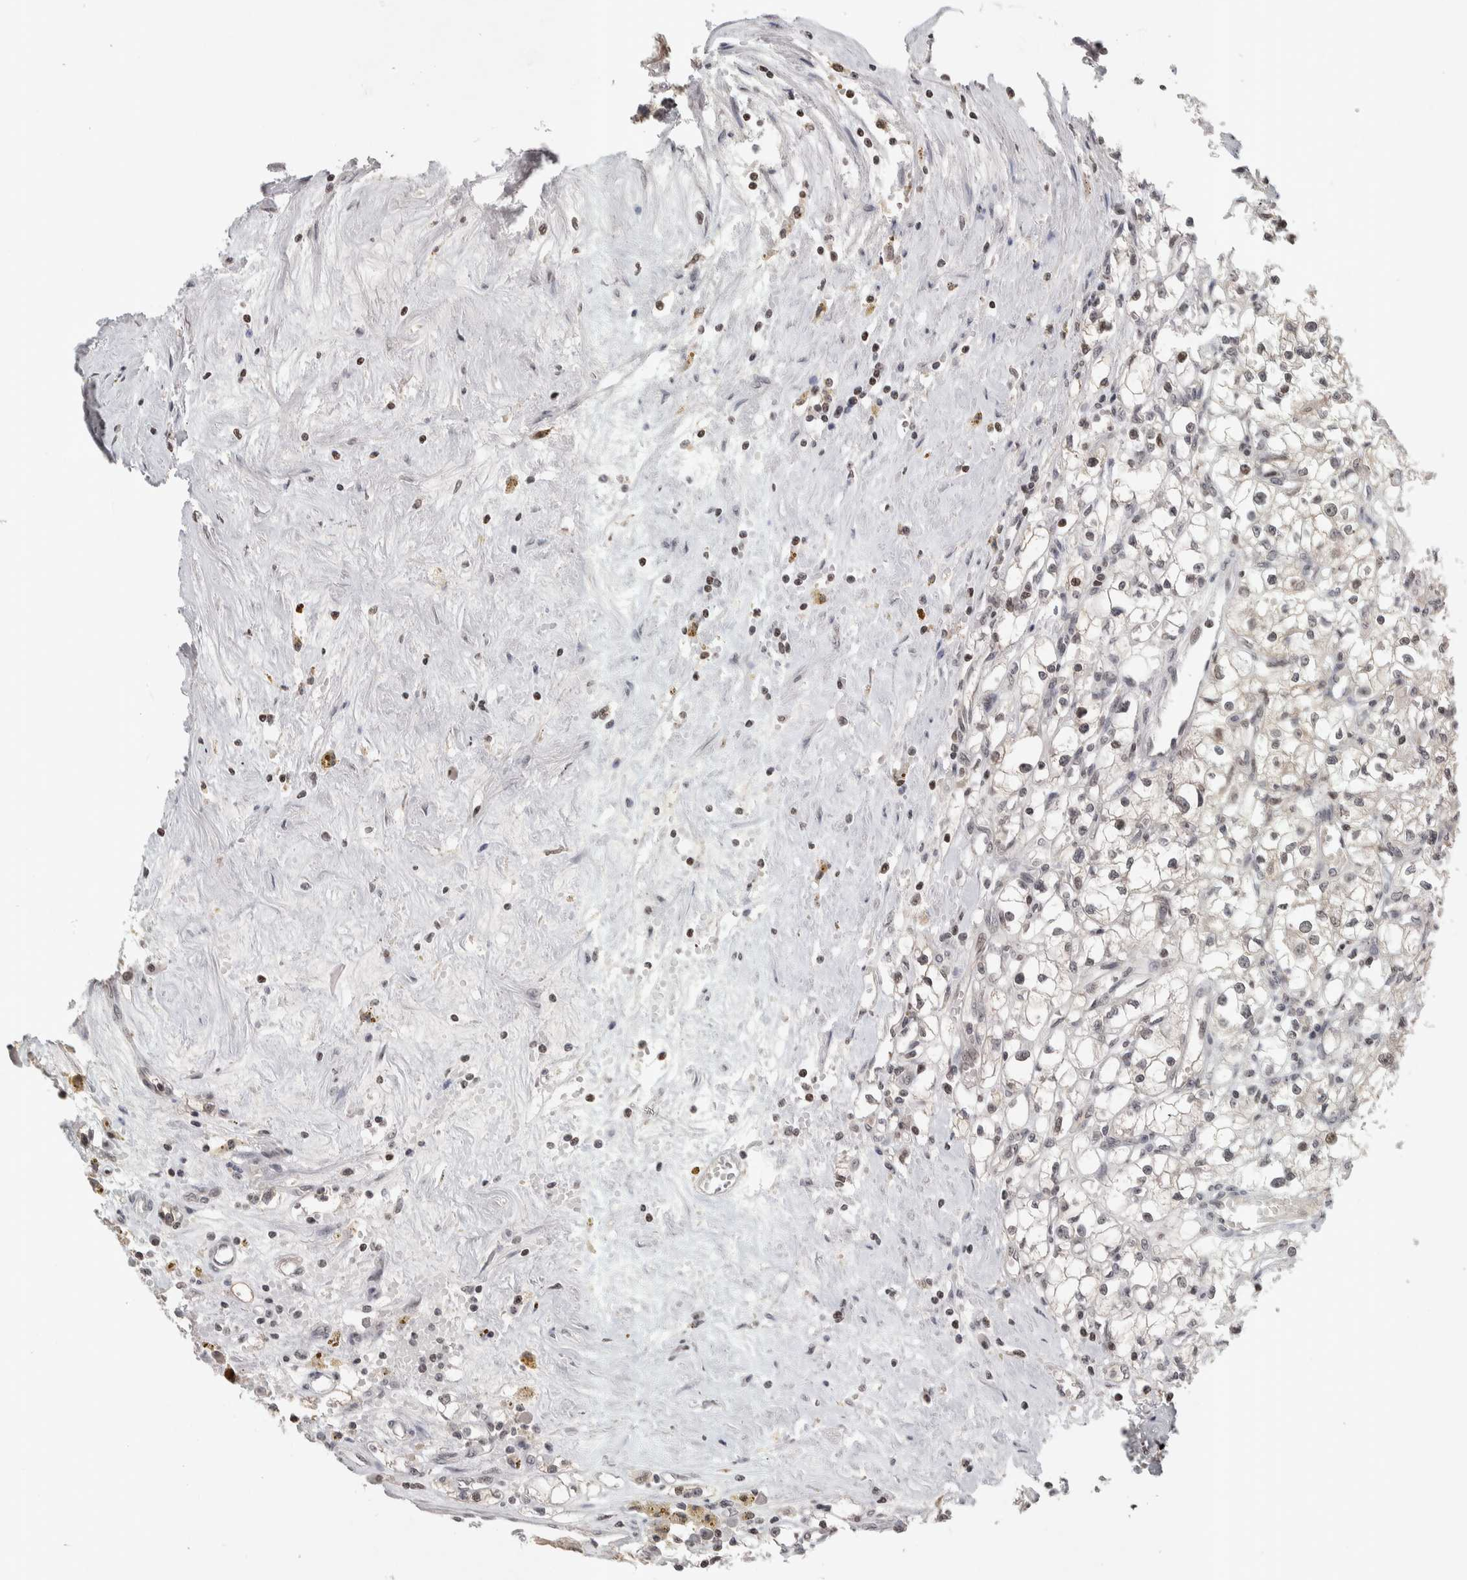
{"staining": {"intensity": "negative", "quantity": "none", "location": "none"}, "tissue": "renal cancer", "cell_type": "Tumor cells", "image_type": "cancer", "snomed": [{"axis": "morphology", "description": "Adenocarcinoma, NOS"}, {"axis": "topography", "description": "Kidney"}], "caption": "Image shows no protein positivity in tumor cells of renal cancer tissue. (DAB (3,3'-diaminobenzidine) immunohistochemistry visualized using brightfield microscopy, high magnification).", "gene": "ZSCAN21", "patient": {"sex": "male", "age": 56}}